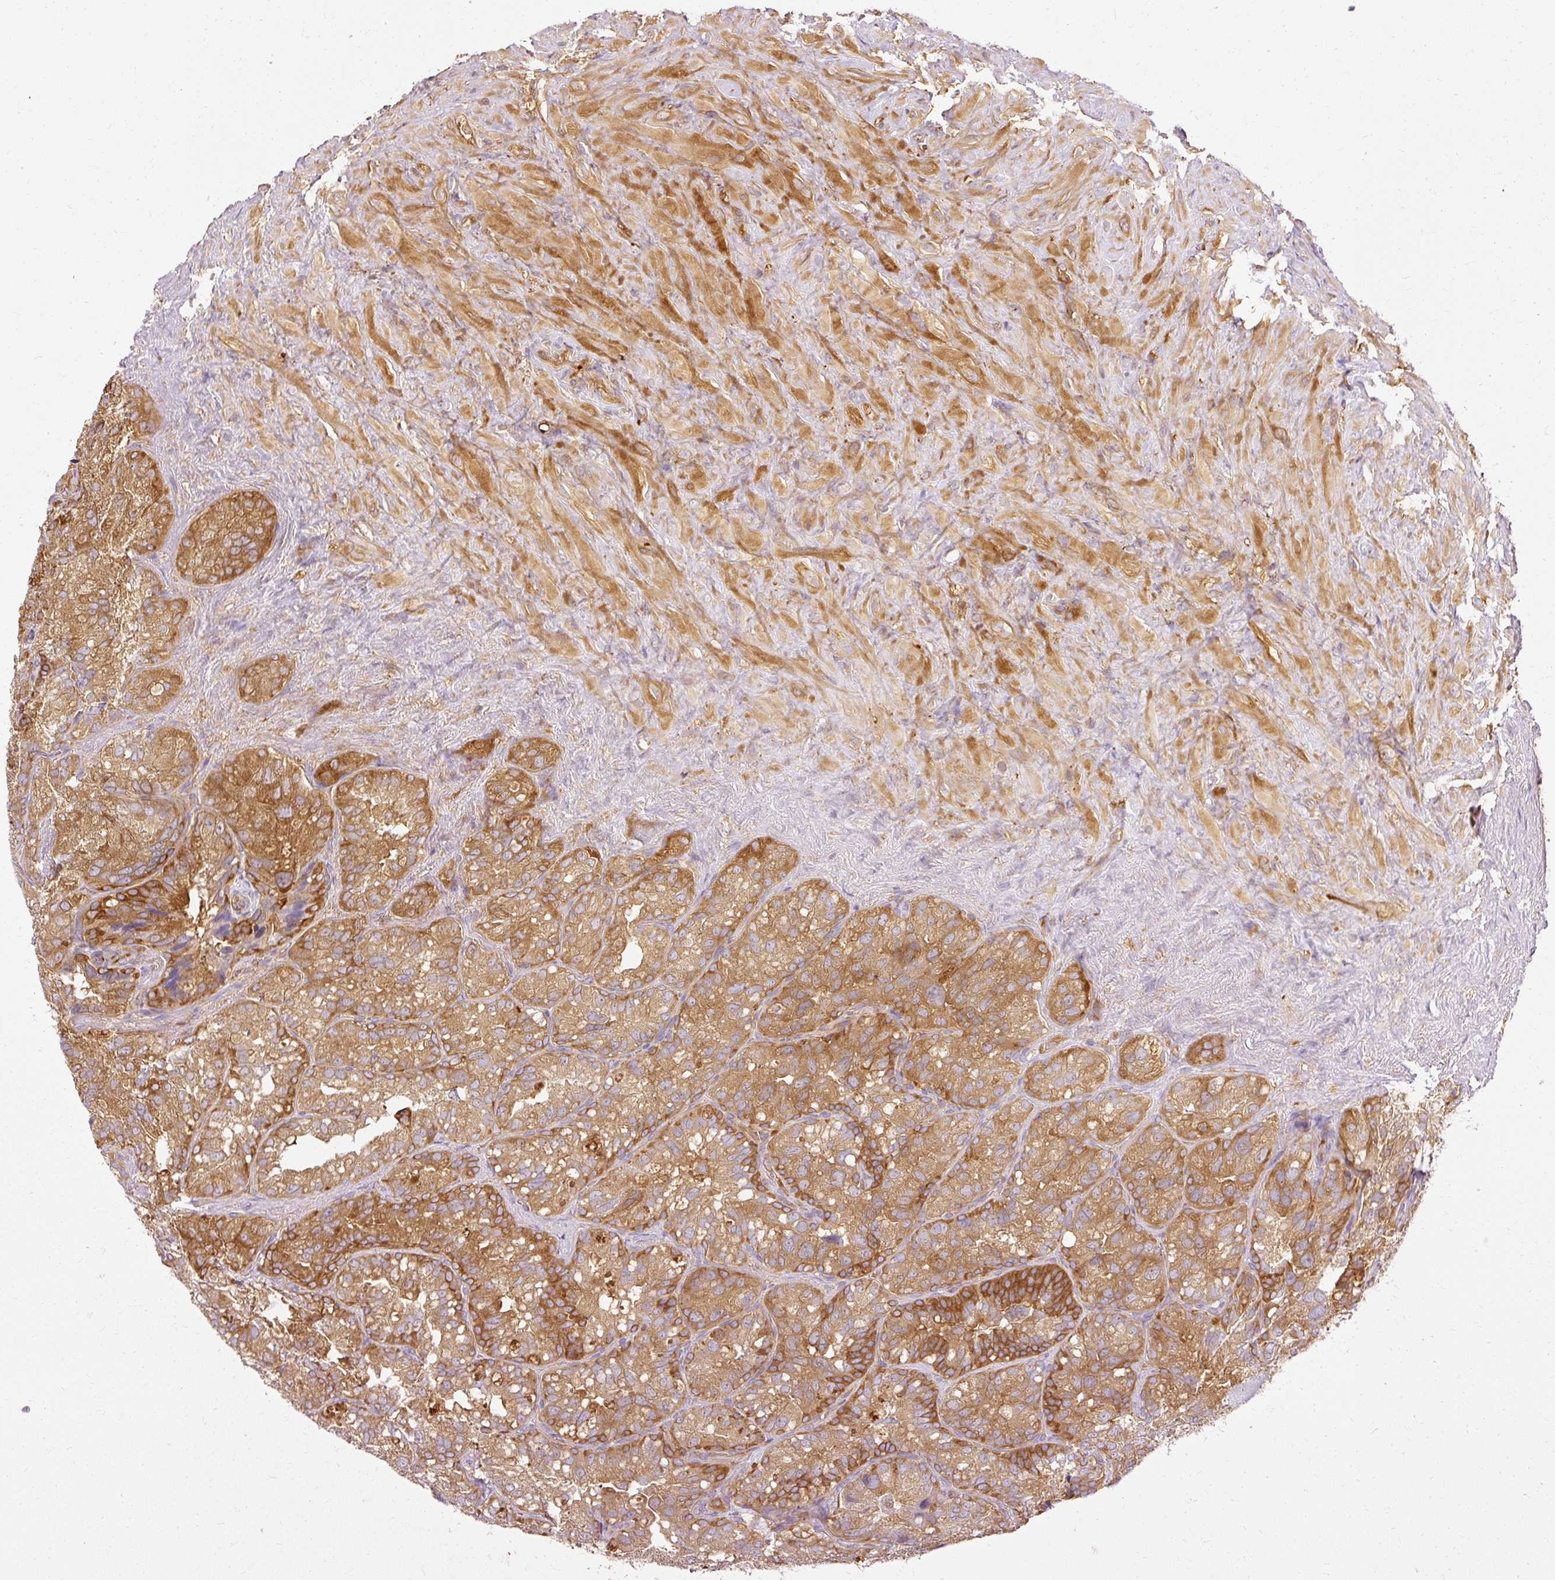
{"staining": {"intensity": "moderate", "quantity": ">75%", "location": "cytoplasmic/membranous"}, "tissue": "seminal vesicle", "cell_type": "Glandular cells", "image_type": "normal", "snomed": [{"axis": "morphology", "description": "Normal tissue, NOS"}, {"axis": "topography", "description": "Seminal veicle"}], "caption": "A brown stain highlights moderate cytoplasmic/membranous positivity of a protein in glandular cells of benign seminal vesicle. (DAB (3,3'-diaminobenzidine) IHC with brightfield microscopy, high magnification).", "gene": "ARMH3", "patient": {"sex": "male", "age": 69}}